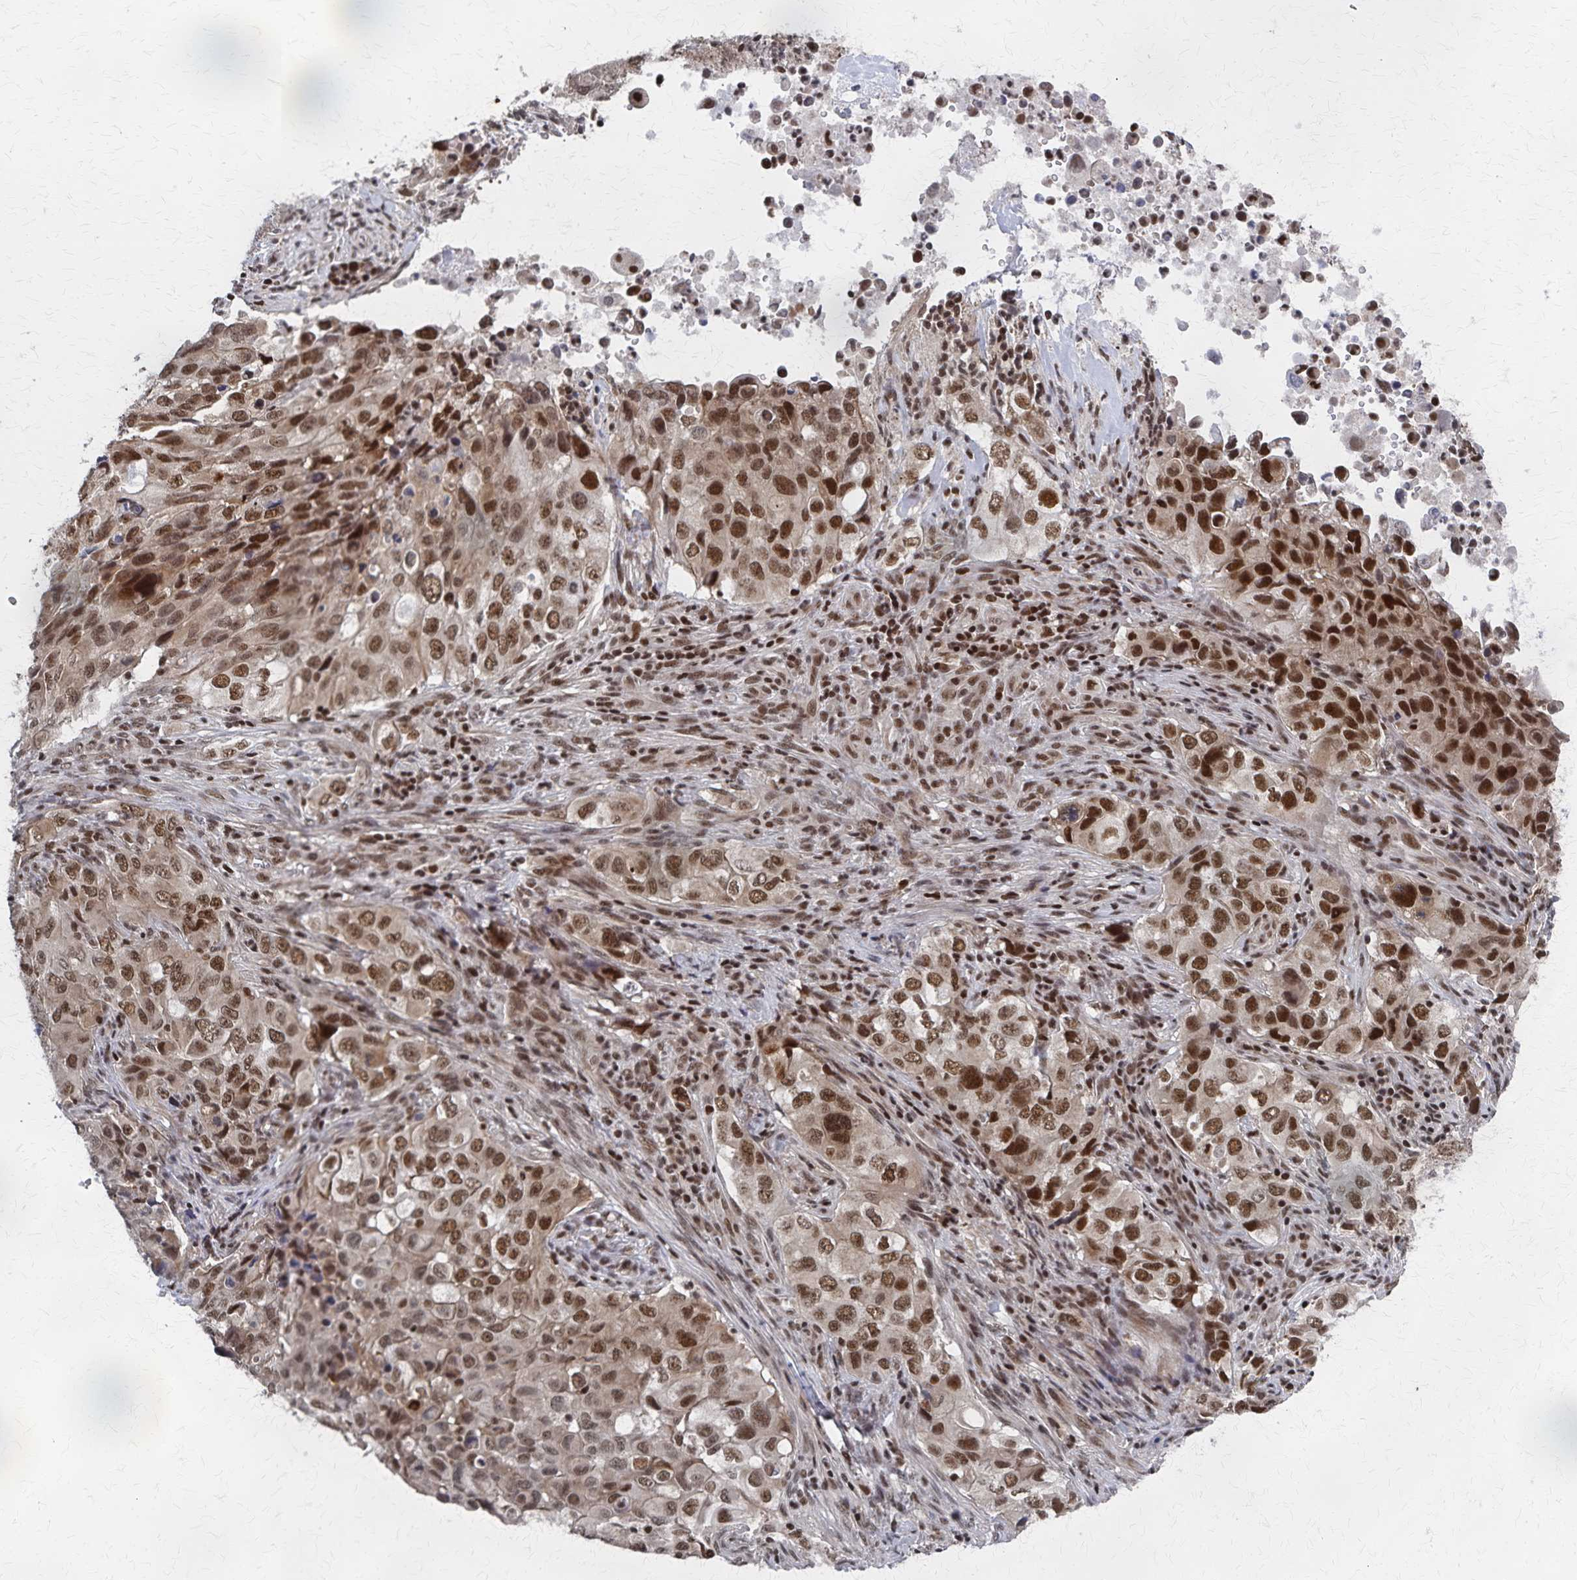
{"staining": {"intensity": "moderate", "quantity": ">75%", "location": "nuclear"}, "tissue": "lung cancer", "cell_type": "Tumor cells", "image_type": "cancer", "snomed": [{"axis": "morphology", "description": "Adenocarcinoma, NOS"}, {"axis": "morphology", "description": "Adenocarcinoma, metastatic, NOS"}, {"axis": "topography", "description": "Lymph node"}, {"axis": "topography", "description": "Lung"}], "caption": "Immunohistochemical staining of lung cancer displays moderate nuclear protein expression in about >75% of tumor cells.", "gene": "GTF2B", "patient": {"sex": "female", "age": 42}}